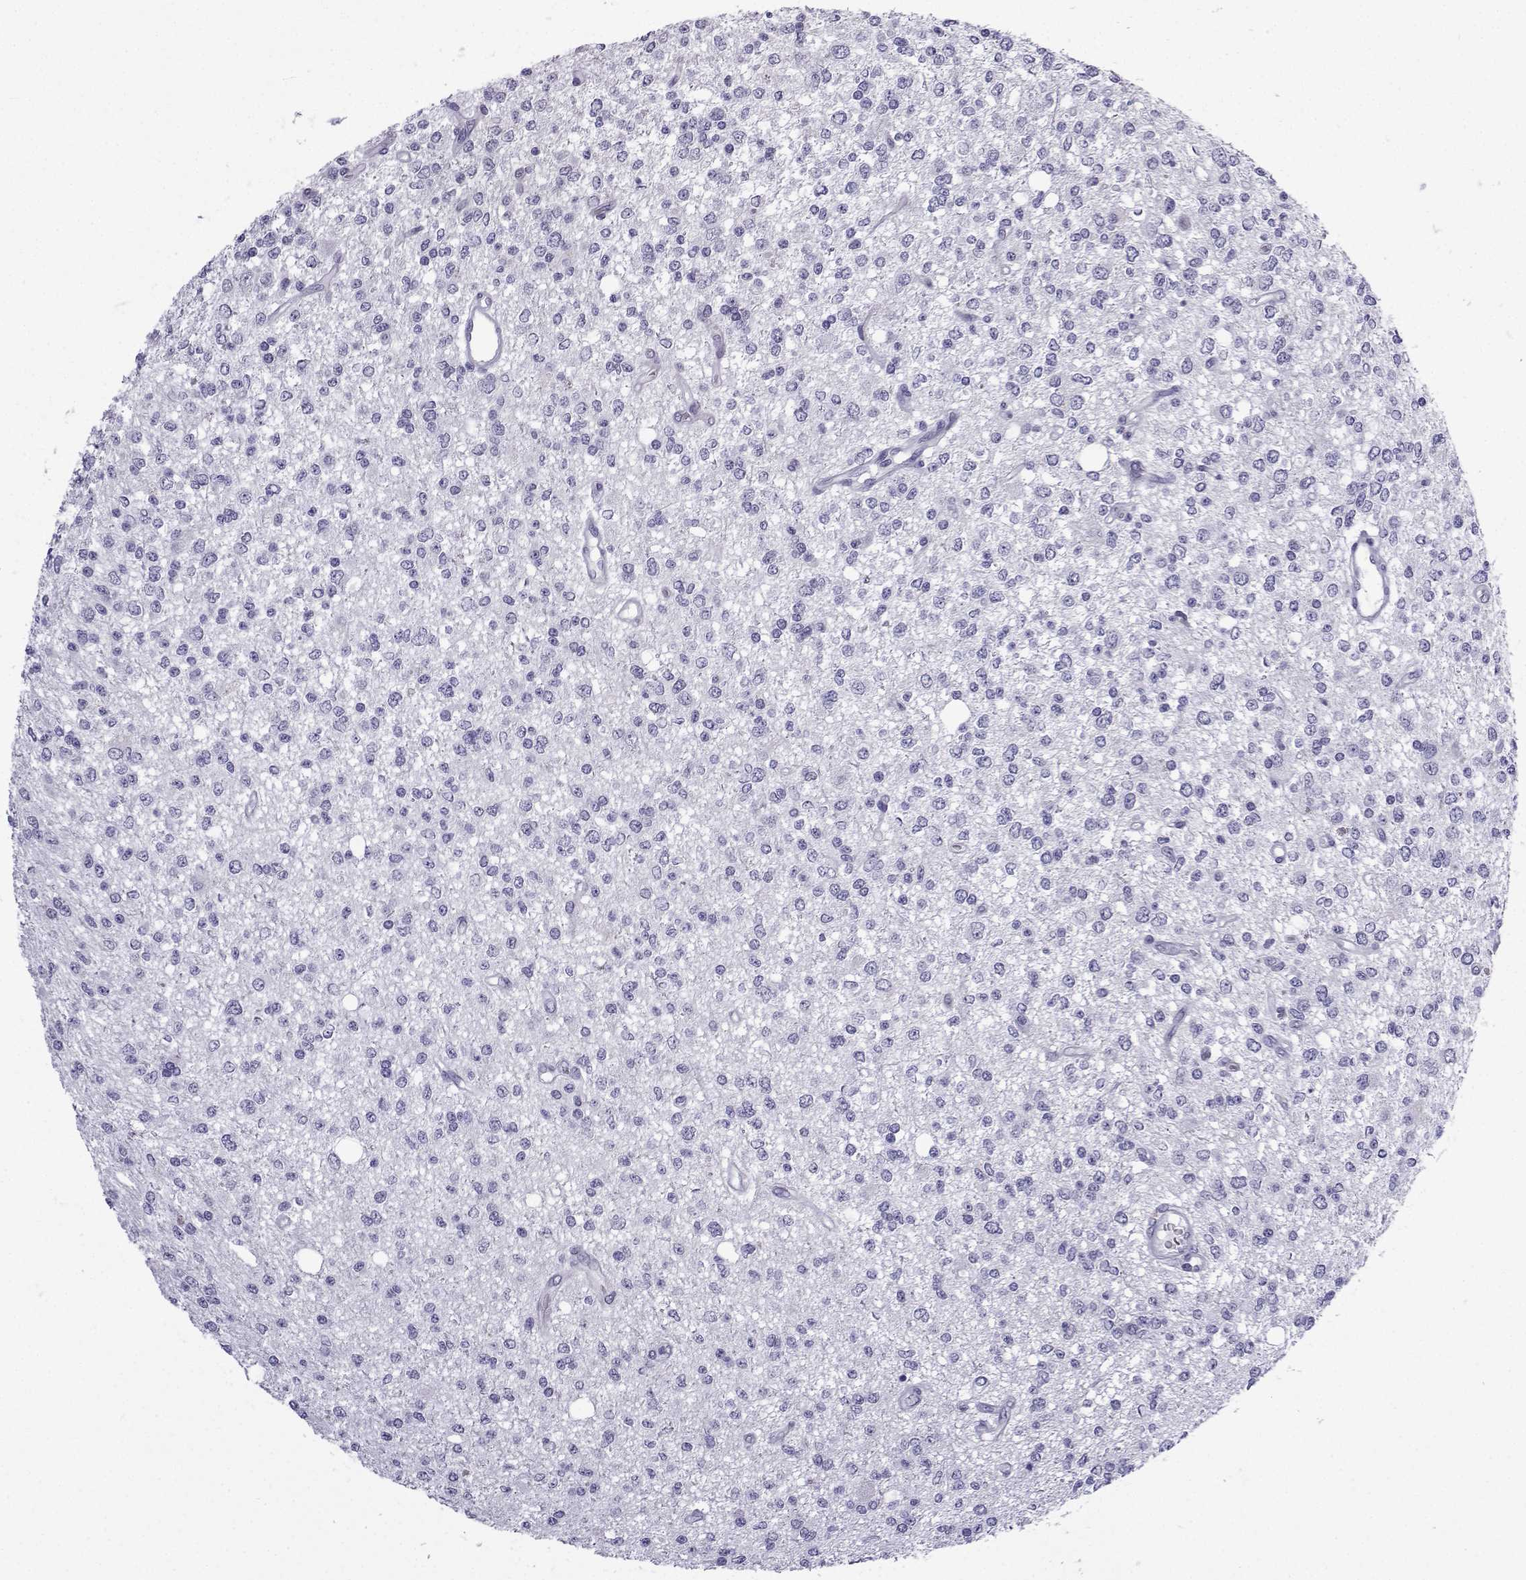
{"staining": {"intensity": "negative", "quantity": "none", "location": "none"}, "tissue": "glioma", "cell_type": "Tumor cells", "image_type": "cancer", "snomed": [{"axis": "morphology", "description": "Glioma, malignant, Low grade"}, {"axis": "topography", "description": "Brain"}], "caption": "Image shows no protein expression in tumor cells of low-grade glioma (malignant) tissue. (Stains: DAB IHC with hematoxylin counter stain, Microscopy: brightfield microscopy at high magnification).", "gene": "ACRBP", "patient": {"sex": "male", "age": 67}}